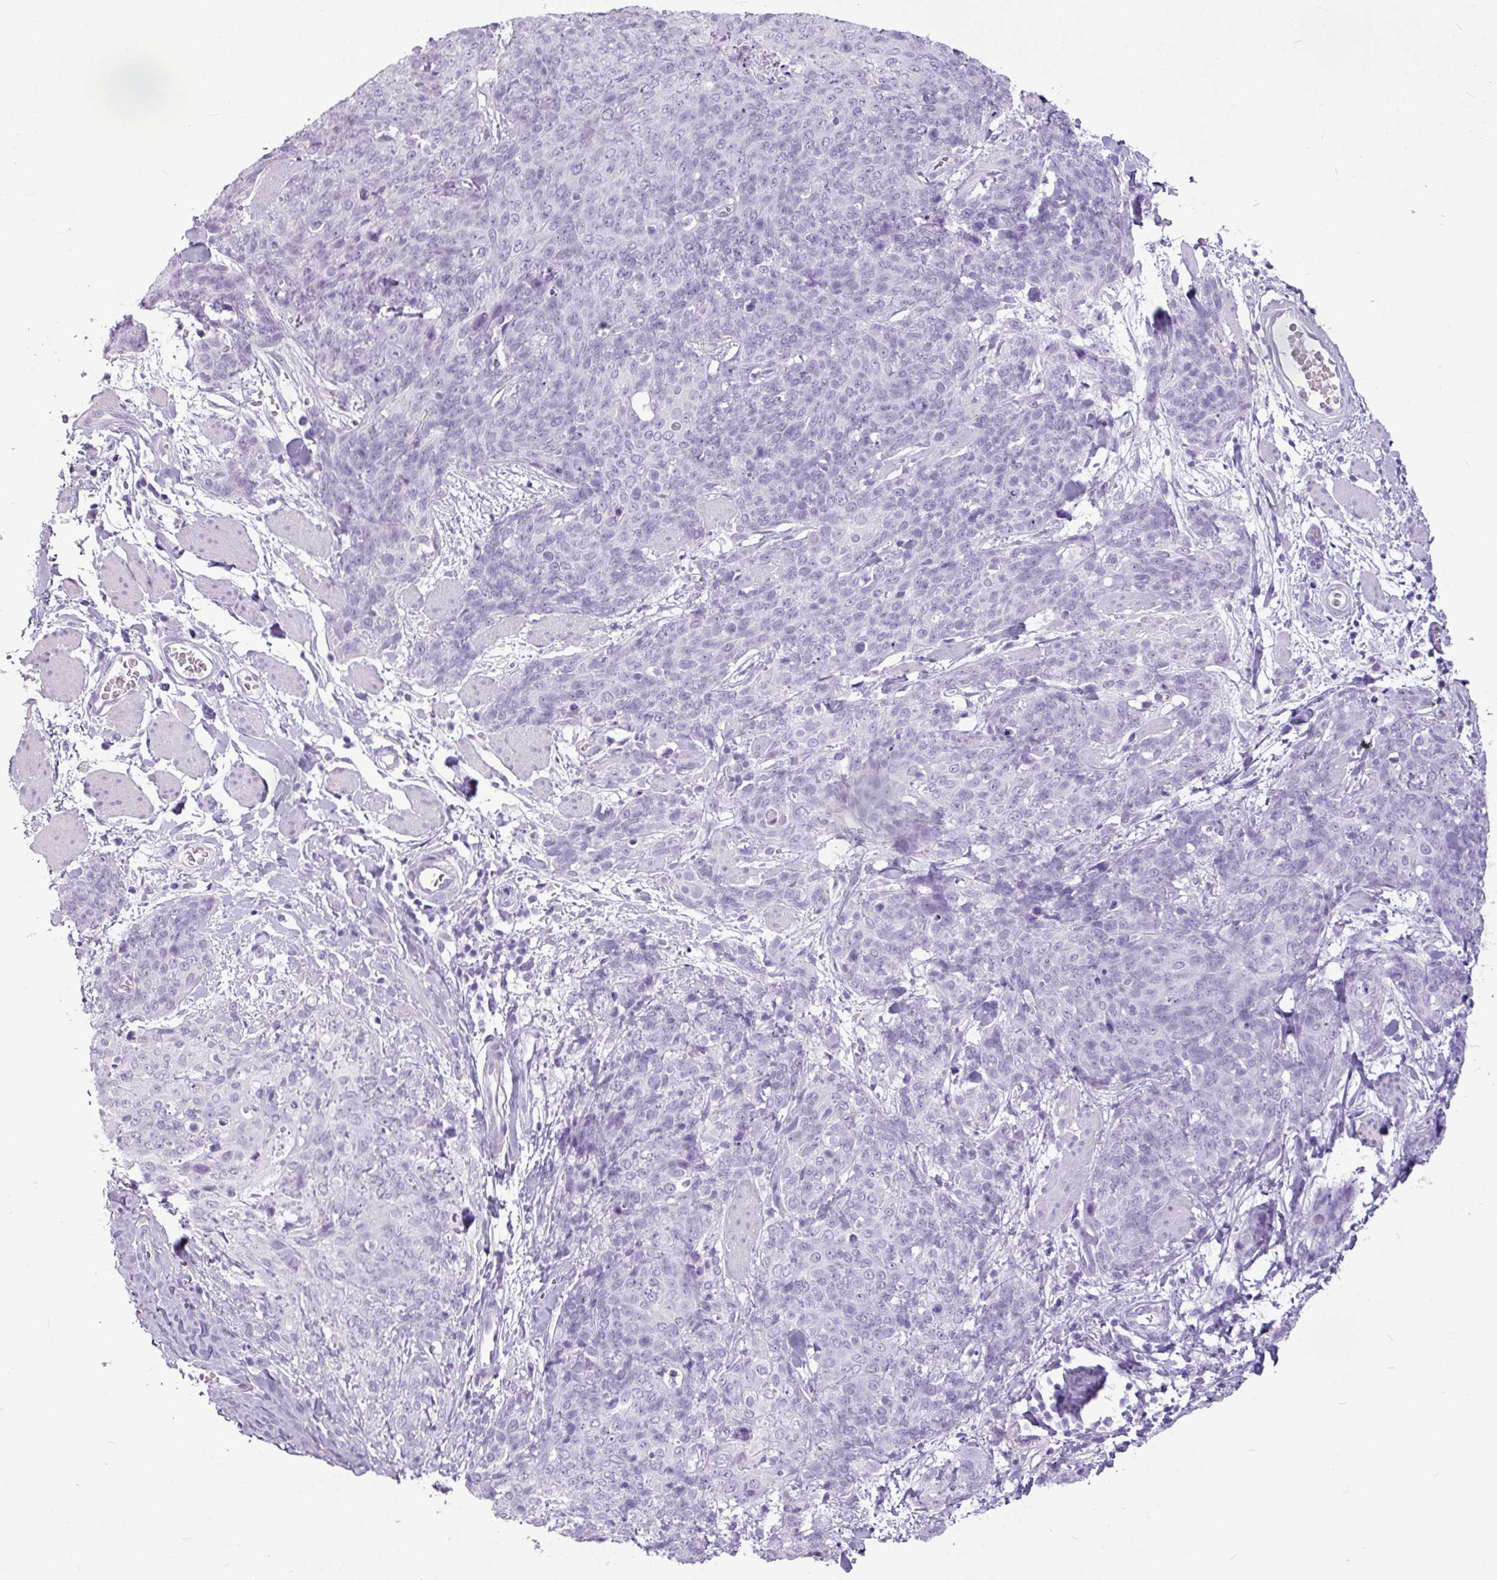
{"staining": {"intensity": "negative", "quantity": "none", "location": "none"}, "tissue": "skin cancer", "cell_type": "Tumor cells", "image_type": "cancer", "snomed": [{"axis": "morphology", "description": "Squamous cell carcinoma, NOS"}, {"axis": "topography", "description": "Skin"}, {"axis": "topography", "description": "Vulva"}], "caption": "This is an immunohistochemistry (IHC) image of human skin cancer. There is no expression in tumor cells.", "gene": "AMY1B", "patient": {"sex": "female", "age": 85}}